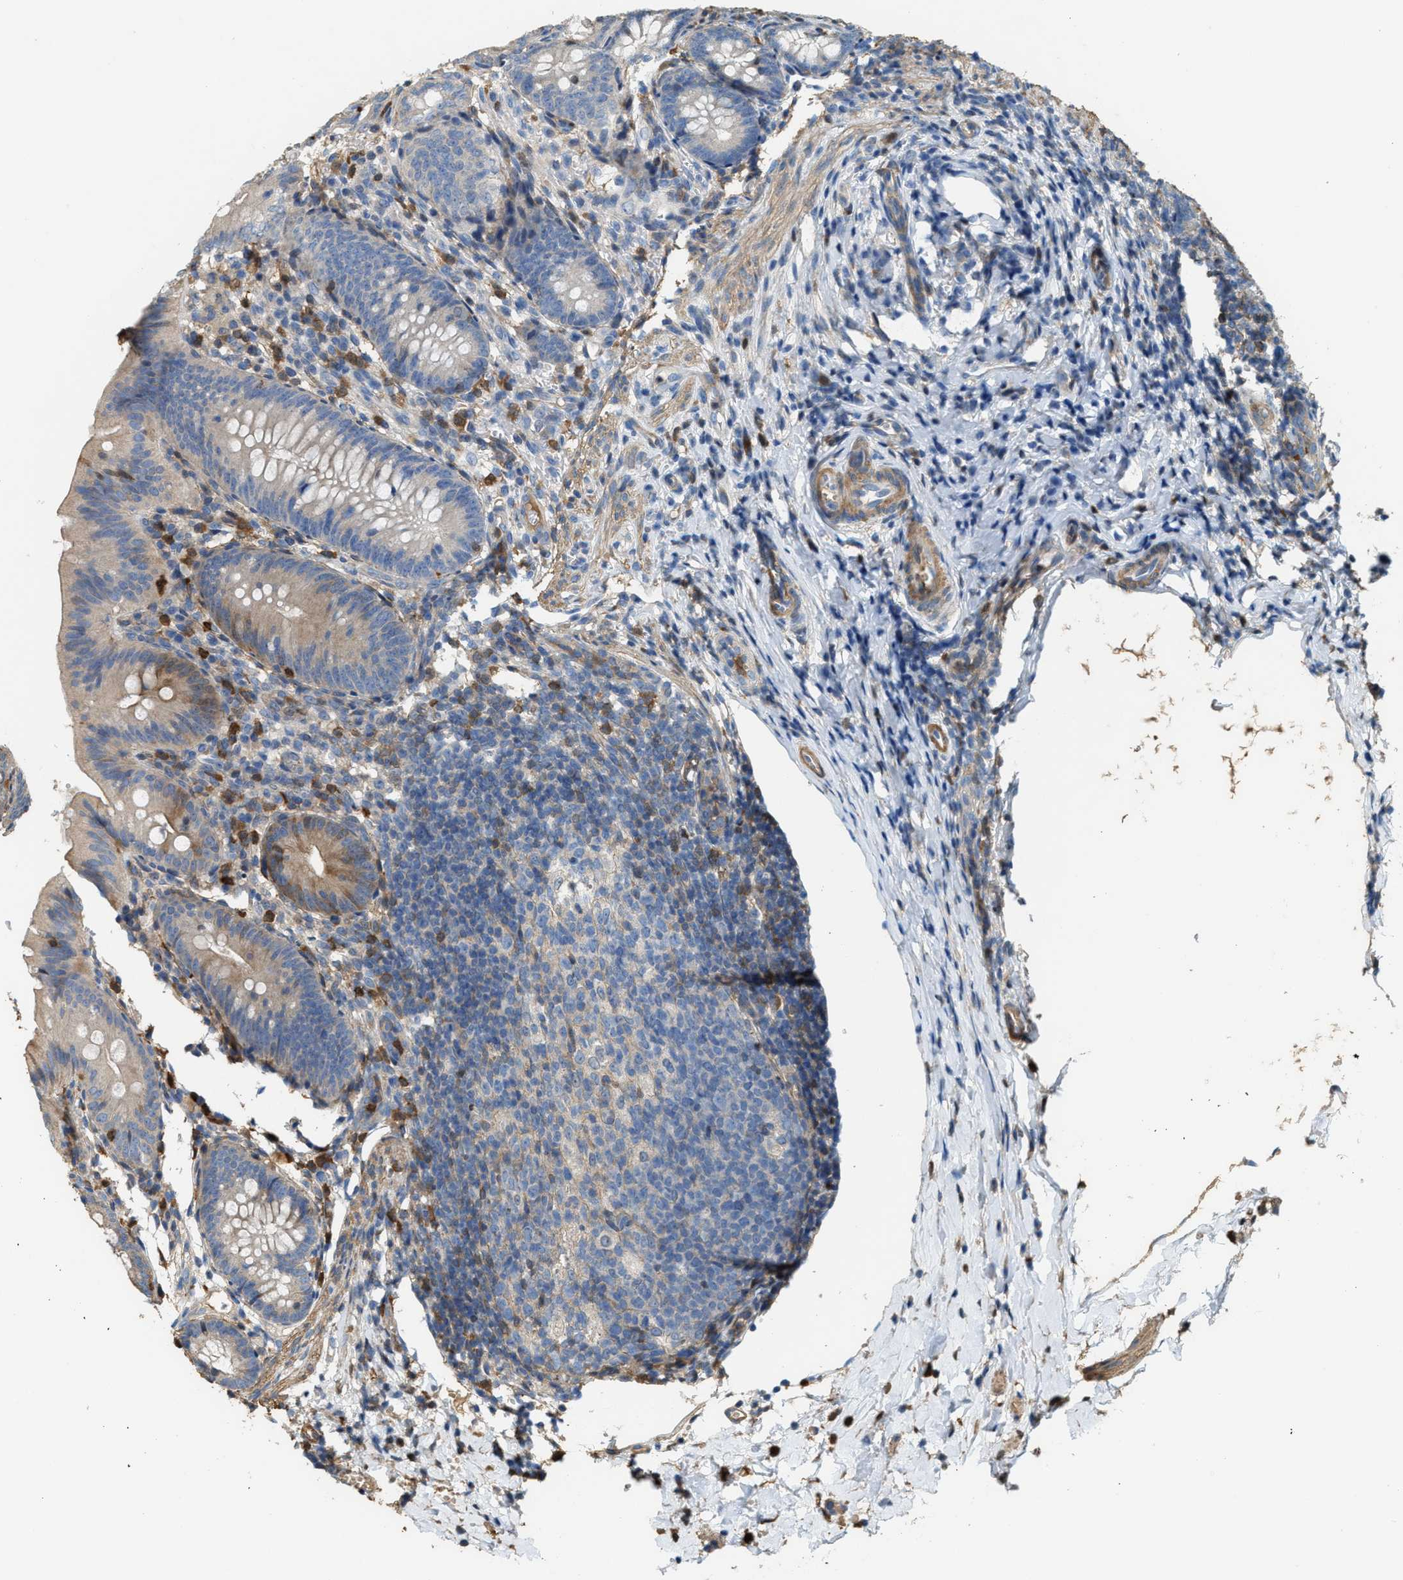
{"staining": {"intensity": "moderate", "quantity": "<25%", "location": "cytoplasmic/membranous"}, "tissue": "appendix", "cell_type": "Glandular cells", "image_type": "normal", "snomed": [{"axis": "morphology", "description": "Normal tissue, NOS"}, {"axis": "topography", "description": "Appendix"}], "caption": "Immunohistochemical staining of unremarkable appendix displays moderate cytoplasmic/membranous protein positivity in about <25% of glandular cells. (DAB = brown stain, brightfield microscopy at high magnification).", "gene": "SERPINB5", "patient": {"sex": "male", "age": 1}}